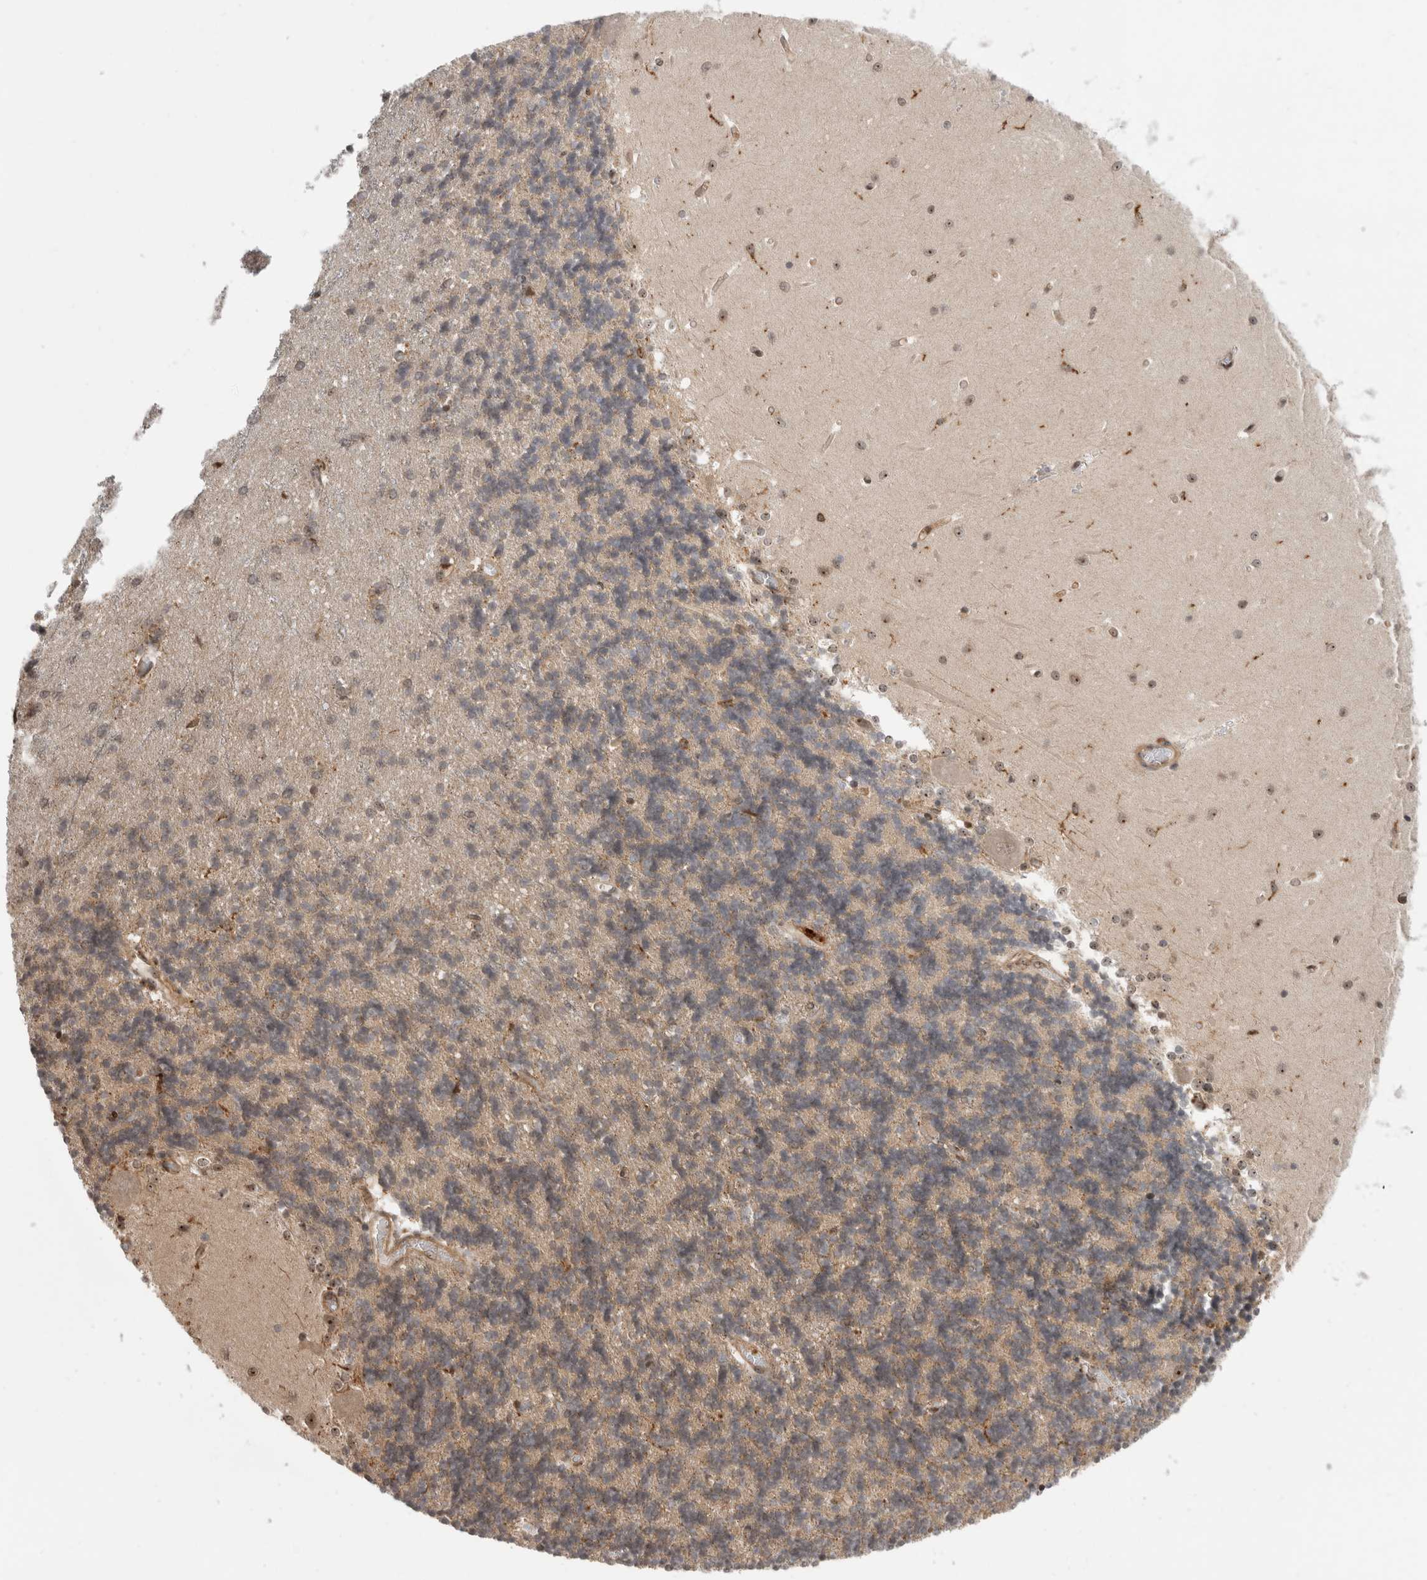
{"staining": {"intensity": "weak", "quantity": "25%-75%", "location": "cytoplasmic/membranous"}, "tissue": "cerebellum", "cell_type": "Cells in granular layer", "image_type": "normal", "snomed": [{"axis": "morphology", "description": "Normal tissue, NOS"}, {"axis": "topography", "description": "Cerebellum"}], "caption": "Human cerebellum stained with a brown dye shows weak cytoplasmic/membranous positive expression in about 25%-75% of cells in granular layer.", "gene": "WASF2", "patient": {"sex": "male", "age": 37}}